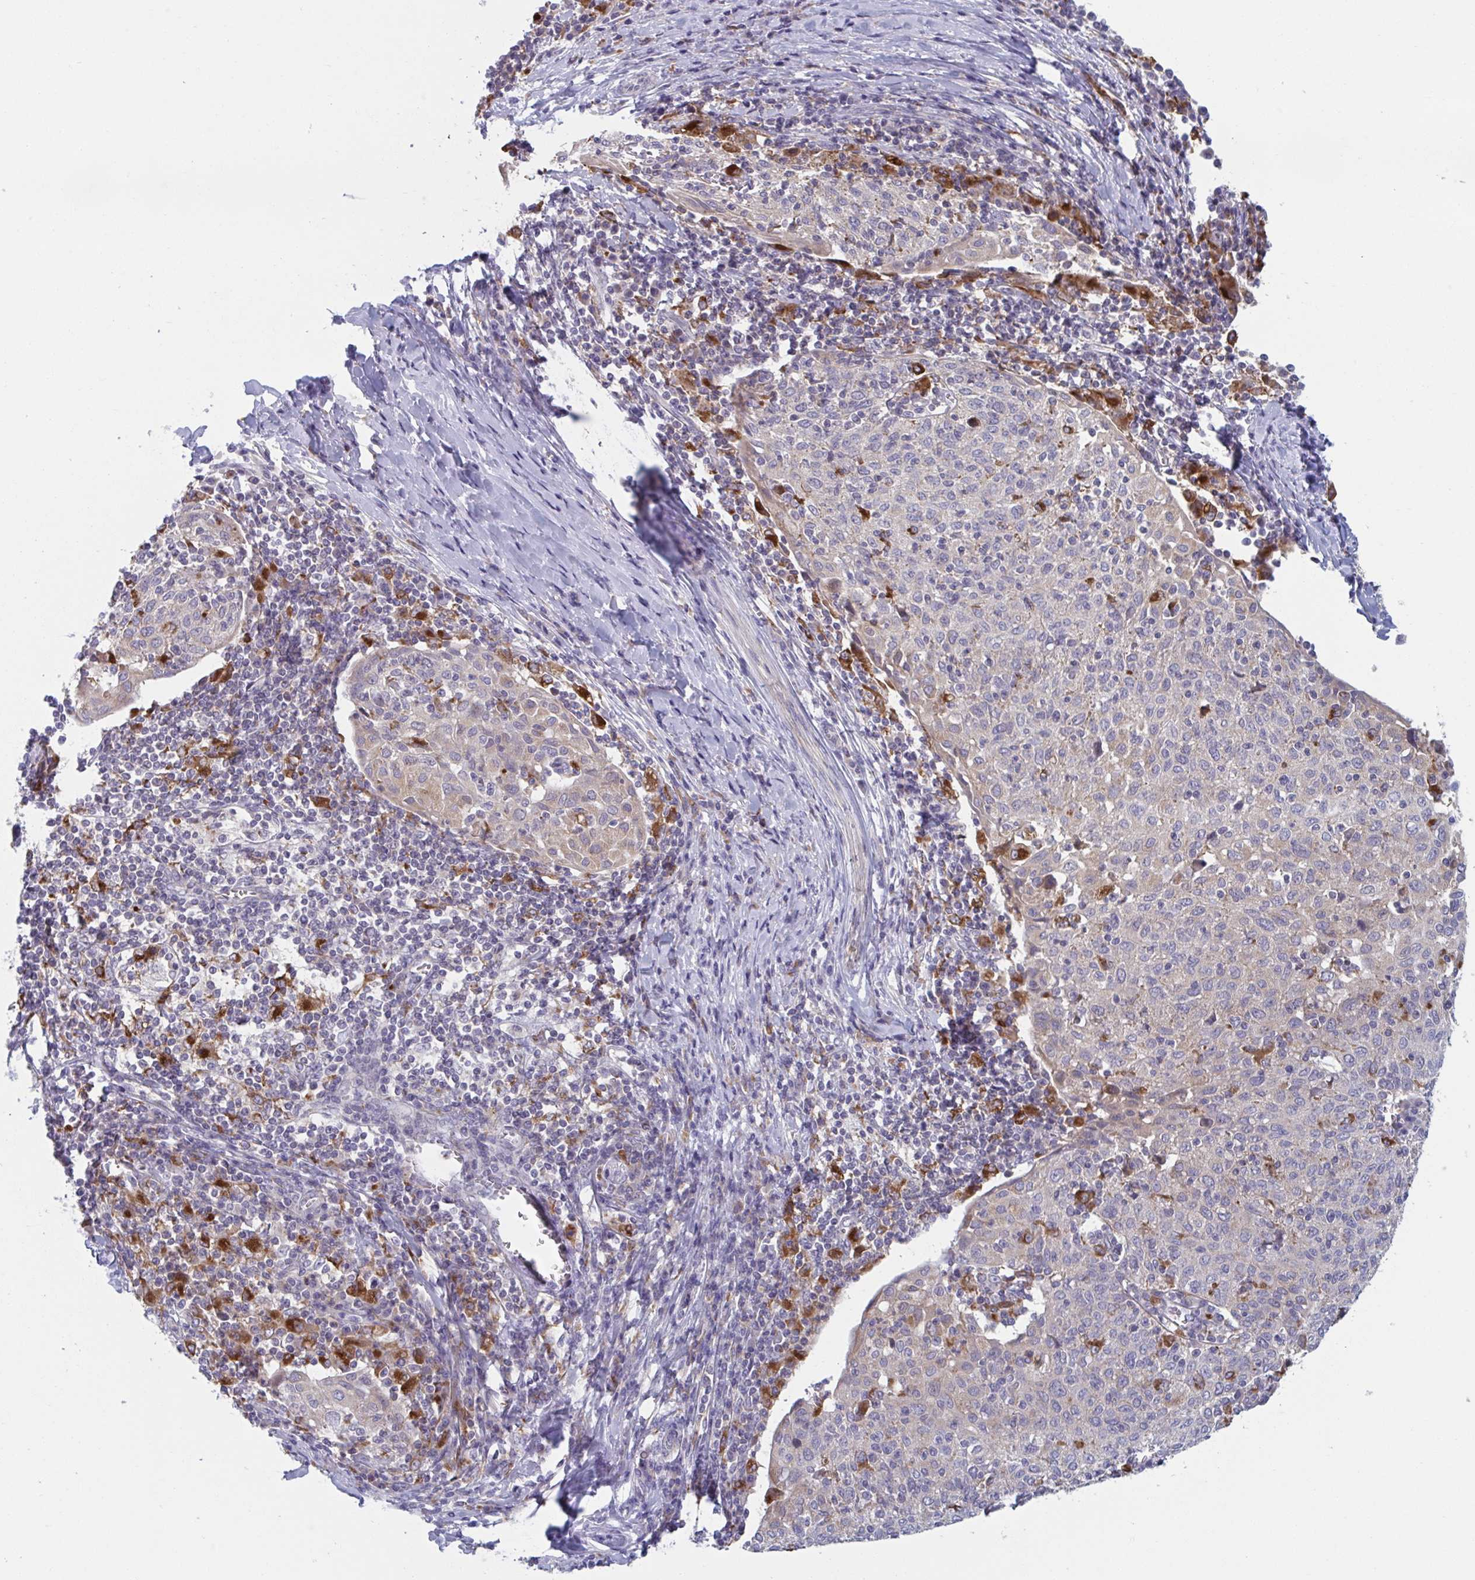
{"staining": {"intensity": "negative", "quantity": "none", "location": "none"}, "tissue": "cervical cancer", "cell_type": "Tumor cells", "image_type": "cancer", "snomed": [{"axis": "morphology", "description": "Squamous cell carcinoma, NOS"}, {"axis": "topography", "description": "Cervix"}], "caption": "The immunohistochemistry (IHC) image has no significant expression in tumor cells of cervical squamous cell carcinoma tissue.", "gene": "NIPSNAP1", "patient": {"sex": "female", "age": 52}}